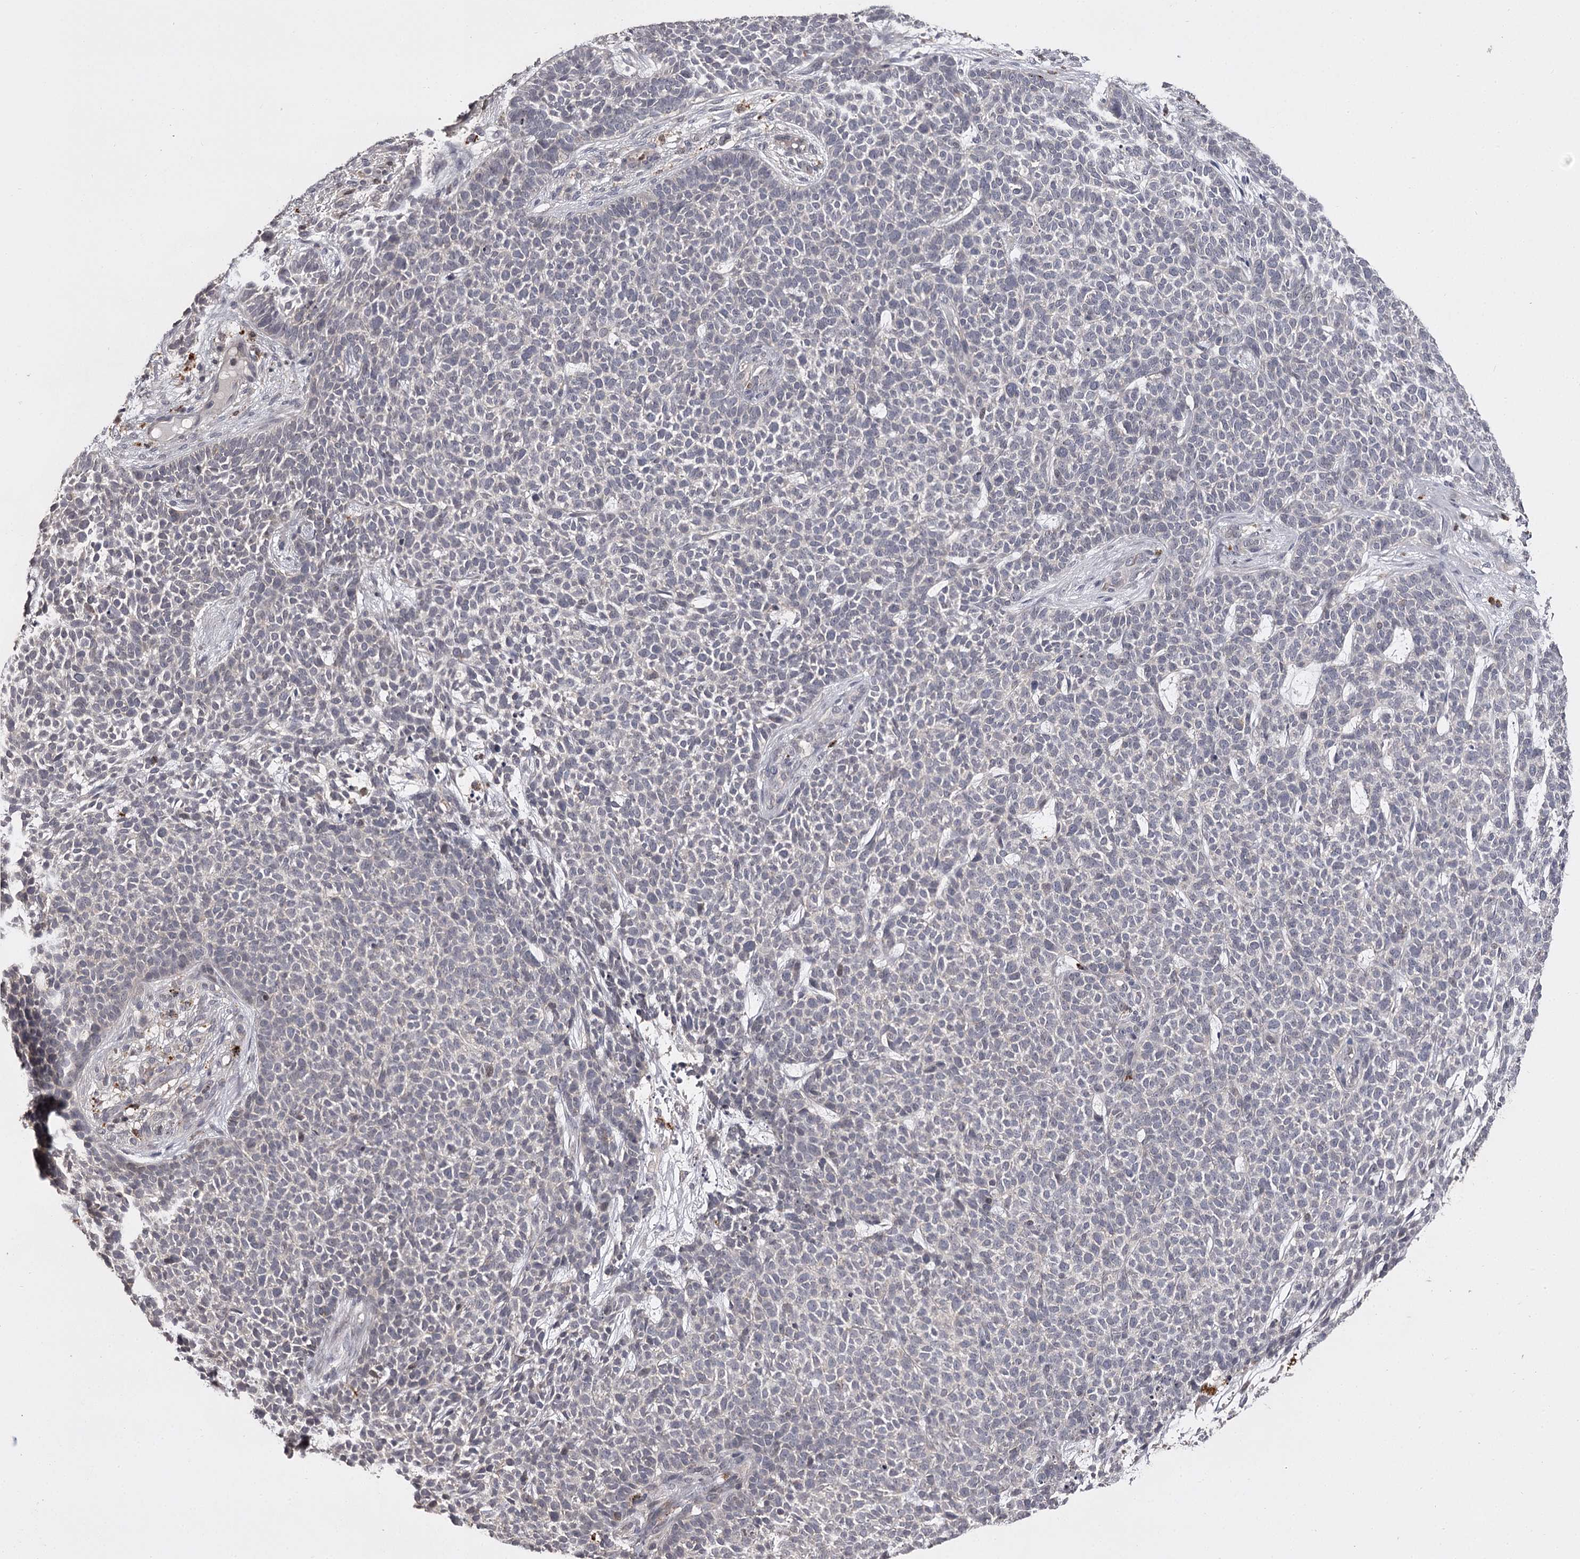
{"staining": {"intensity": "negative", "quantity": "none", "location": "none"}, "tissue": "skin cancer", "cell_type": "Tumor cells", "image_type": "cancer", "snomed": [{"axis": "morphology", "description": "Basal cell carcinoma"}, {"axis": "topography", "description": "Skin"}], "caption": "An immunohistochemistry image of basal cell carcinoma (skin) is shown. There is no staining in tumor cells of basal cell carcinoma (skin). (DAB immunohistochemistry visualized using brightfield microscopy, high magnification).", "gene": "SLC32A1", "patient": {"sex": "female", "age": 84}}